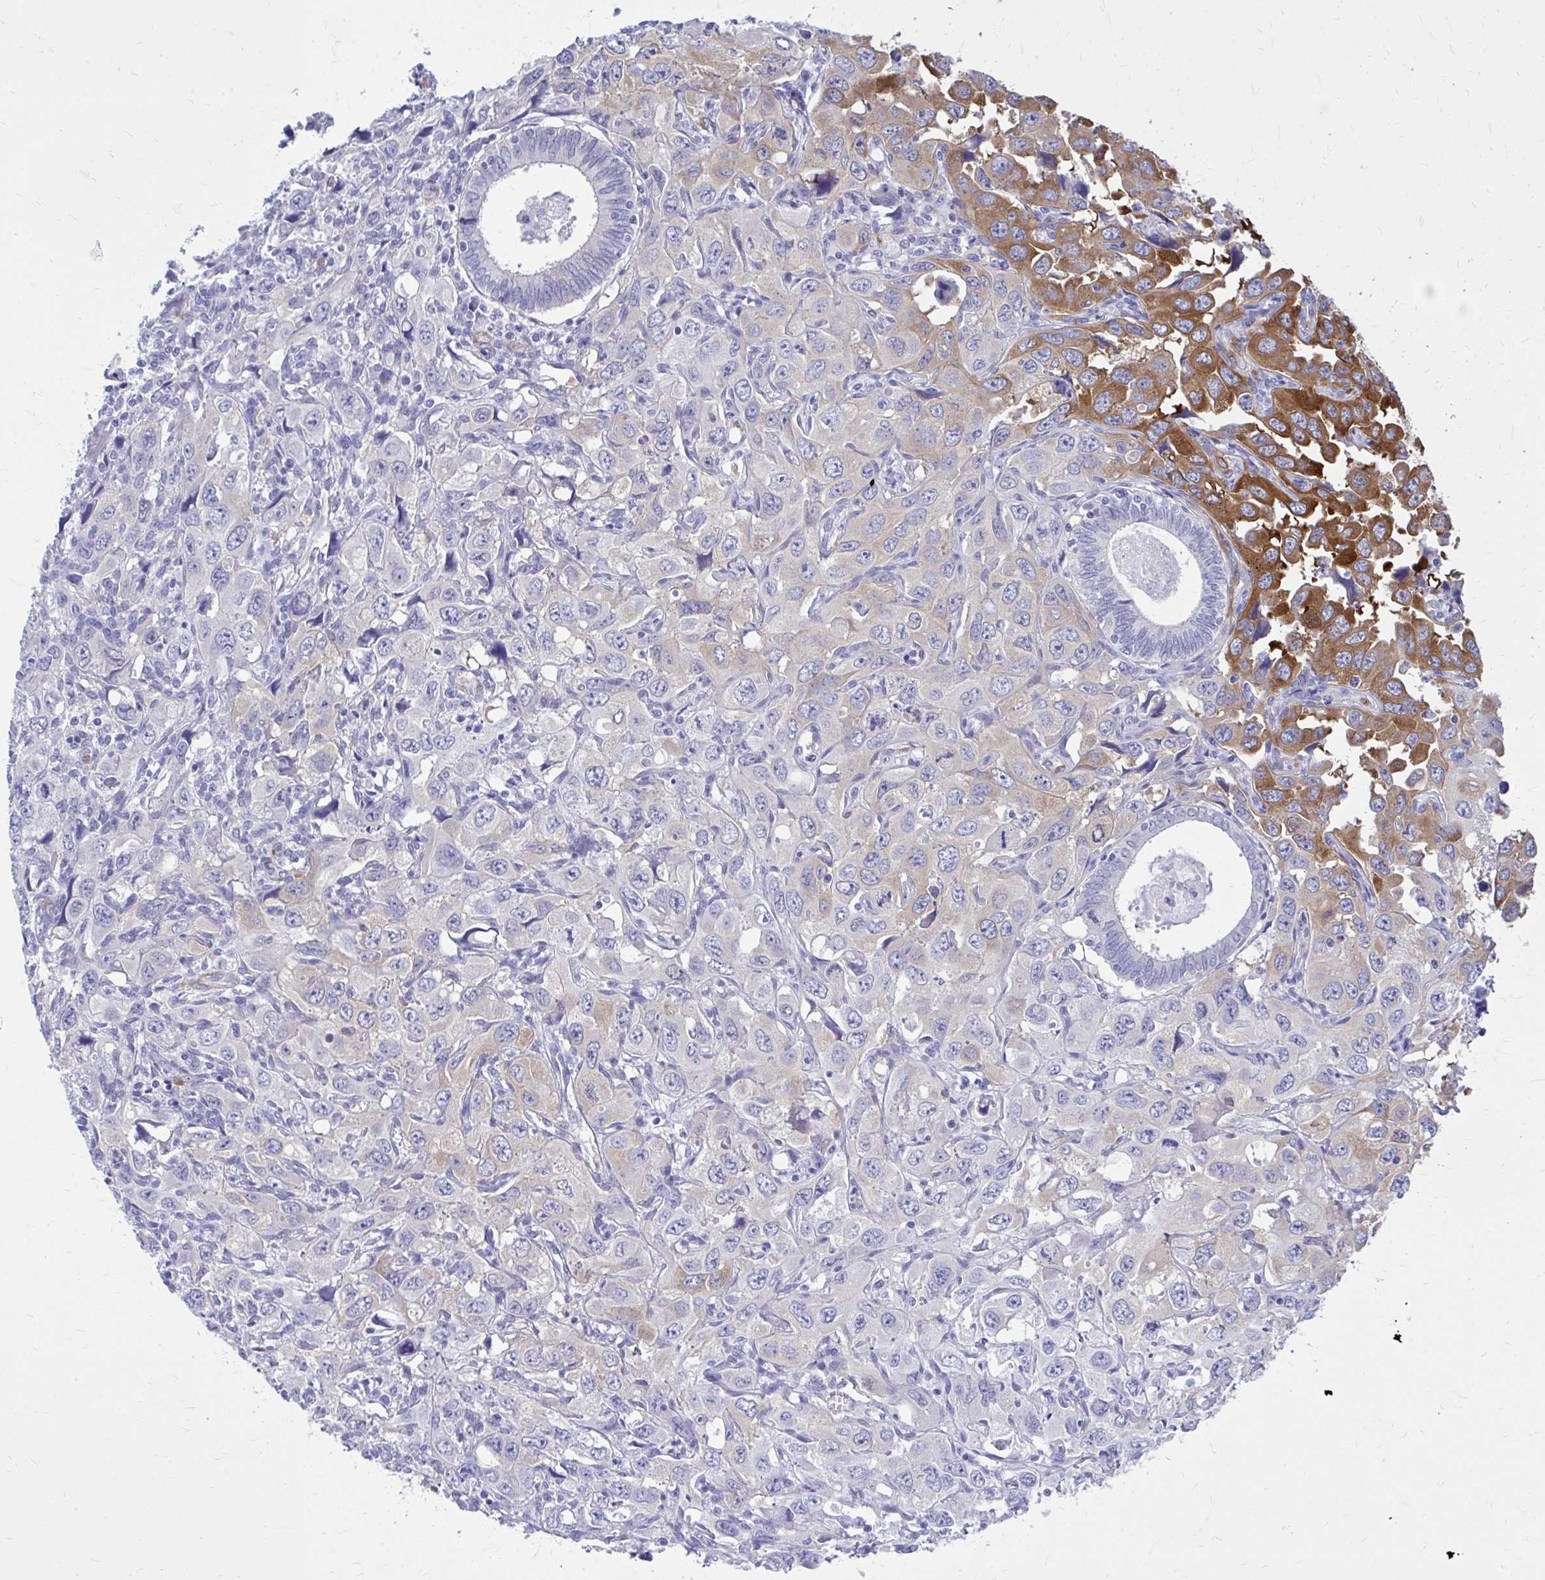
{"staining": {"intensity": "strong", "quantity": "<25%", "location": "cytoplasmic/membranous"}, "tissue": "endometrial cancer", "cell_type": "Tumor cells", "image_type": "cancer", "snomed": [{"axis": "morphology", "description": "Adenocarcinoma, NOS"}, {"axis": "topography", "description": "Uterus"}], "caption": "Immunohistochemical staining of endometrial adenocarcinoma shows medium levels of strong cytoplasmic/membranous protein positivity in about <25% of tumor cells.", "gene": "EPB41L1", "patient": {"sex": "female", "age": 62}}